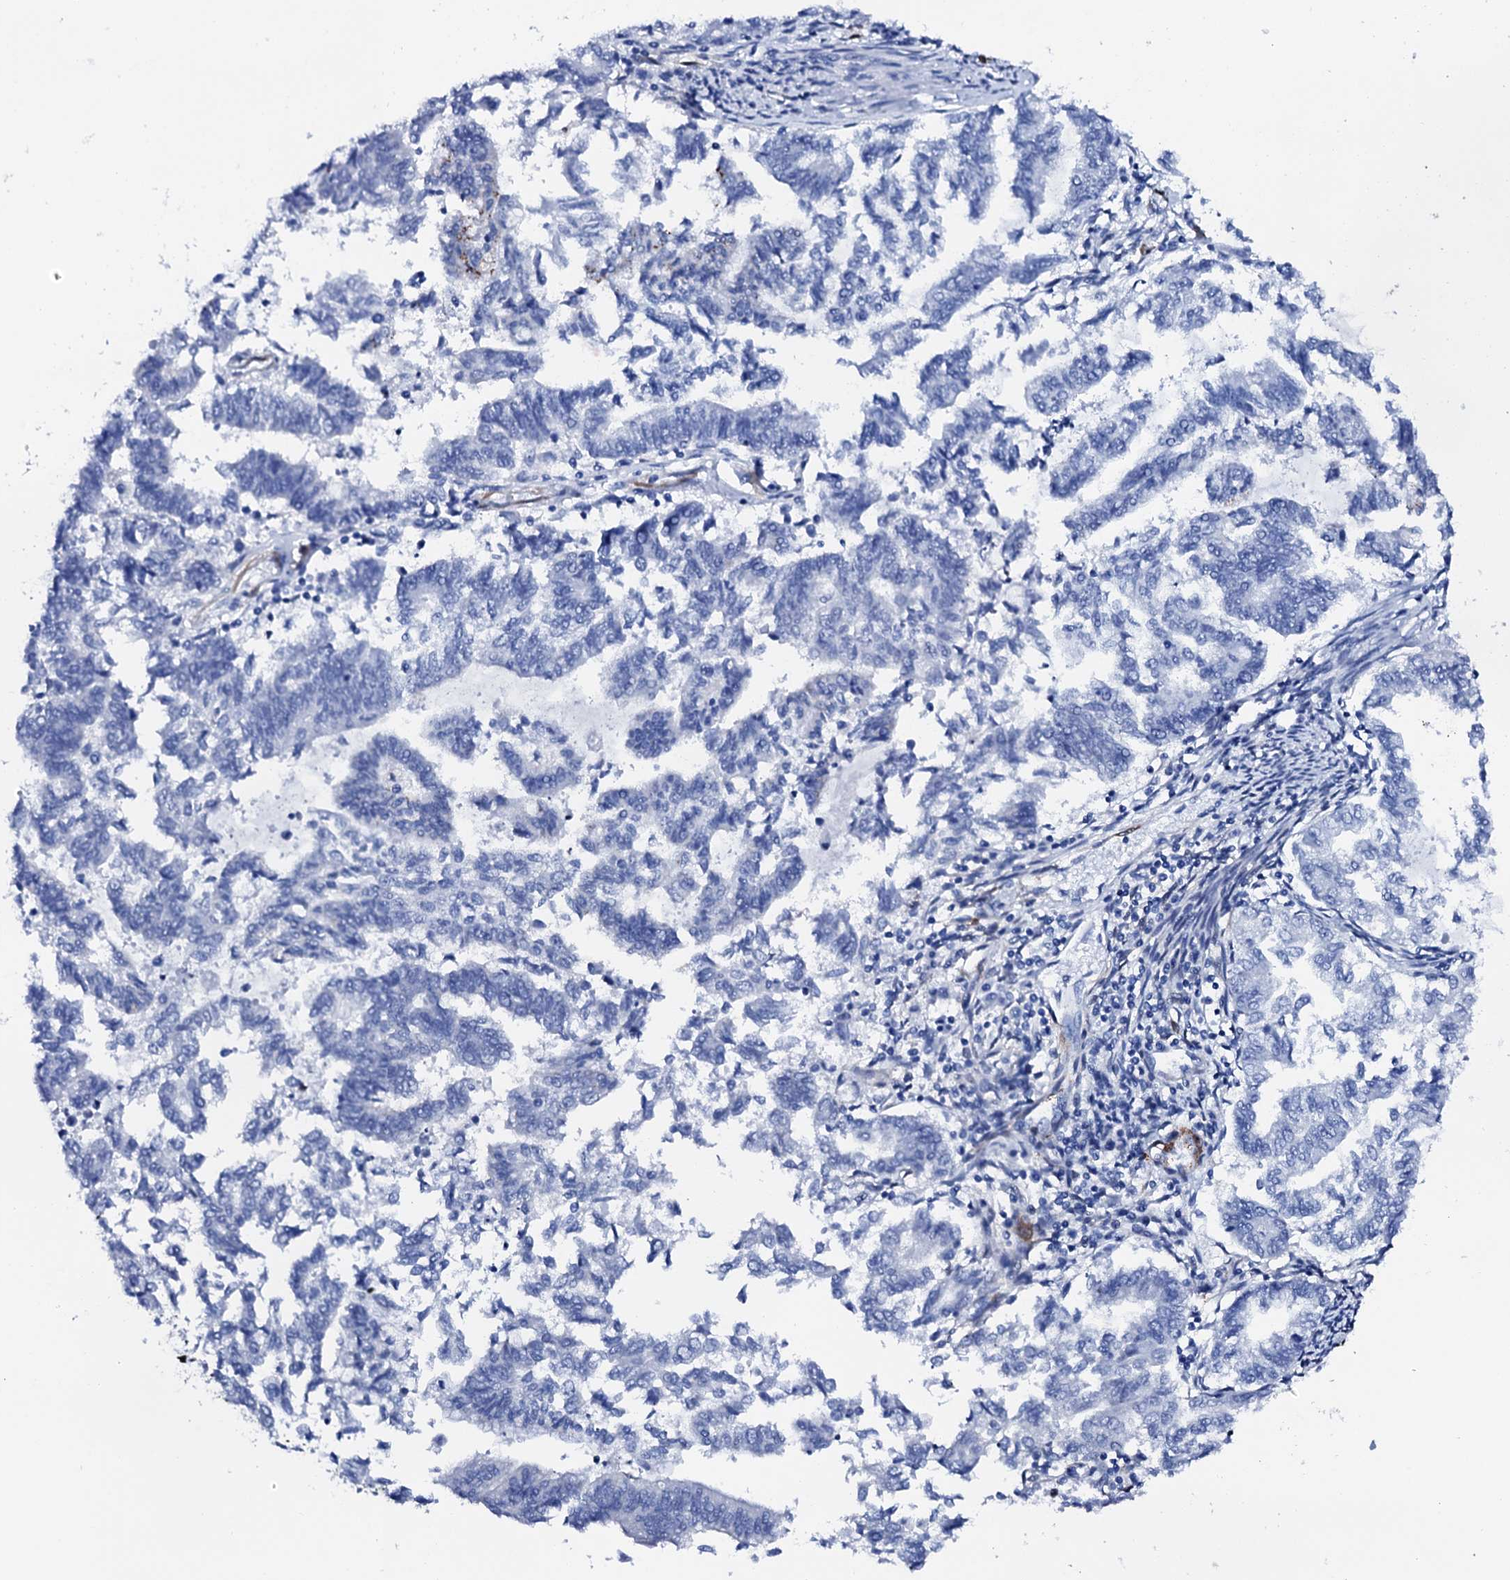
{"staining": {"intensity": "negative", "quantity": "none", "location": "none"}, "tissue": "endometrial cancer", "cell_type": "Tumor cells", "image_type": "cancer", "snomed": [{"axis": "morphology", "description": "Adenocarcinoma, NOS"}, {"axis": "topography", "description": "Endometrium"}], "caption": "Endometrial adenocarcinoma was stained to show a protein in brown. There is no significant expression in tumor cells.", "gene": "NRIP2", "patient": {"sex": "female", "age": 79}}